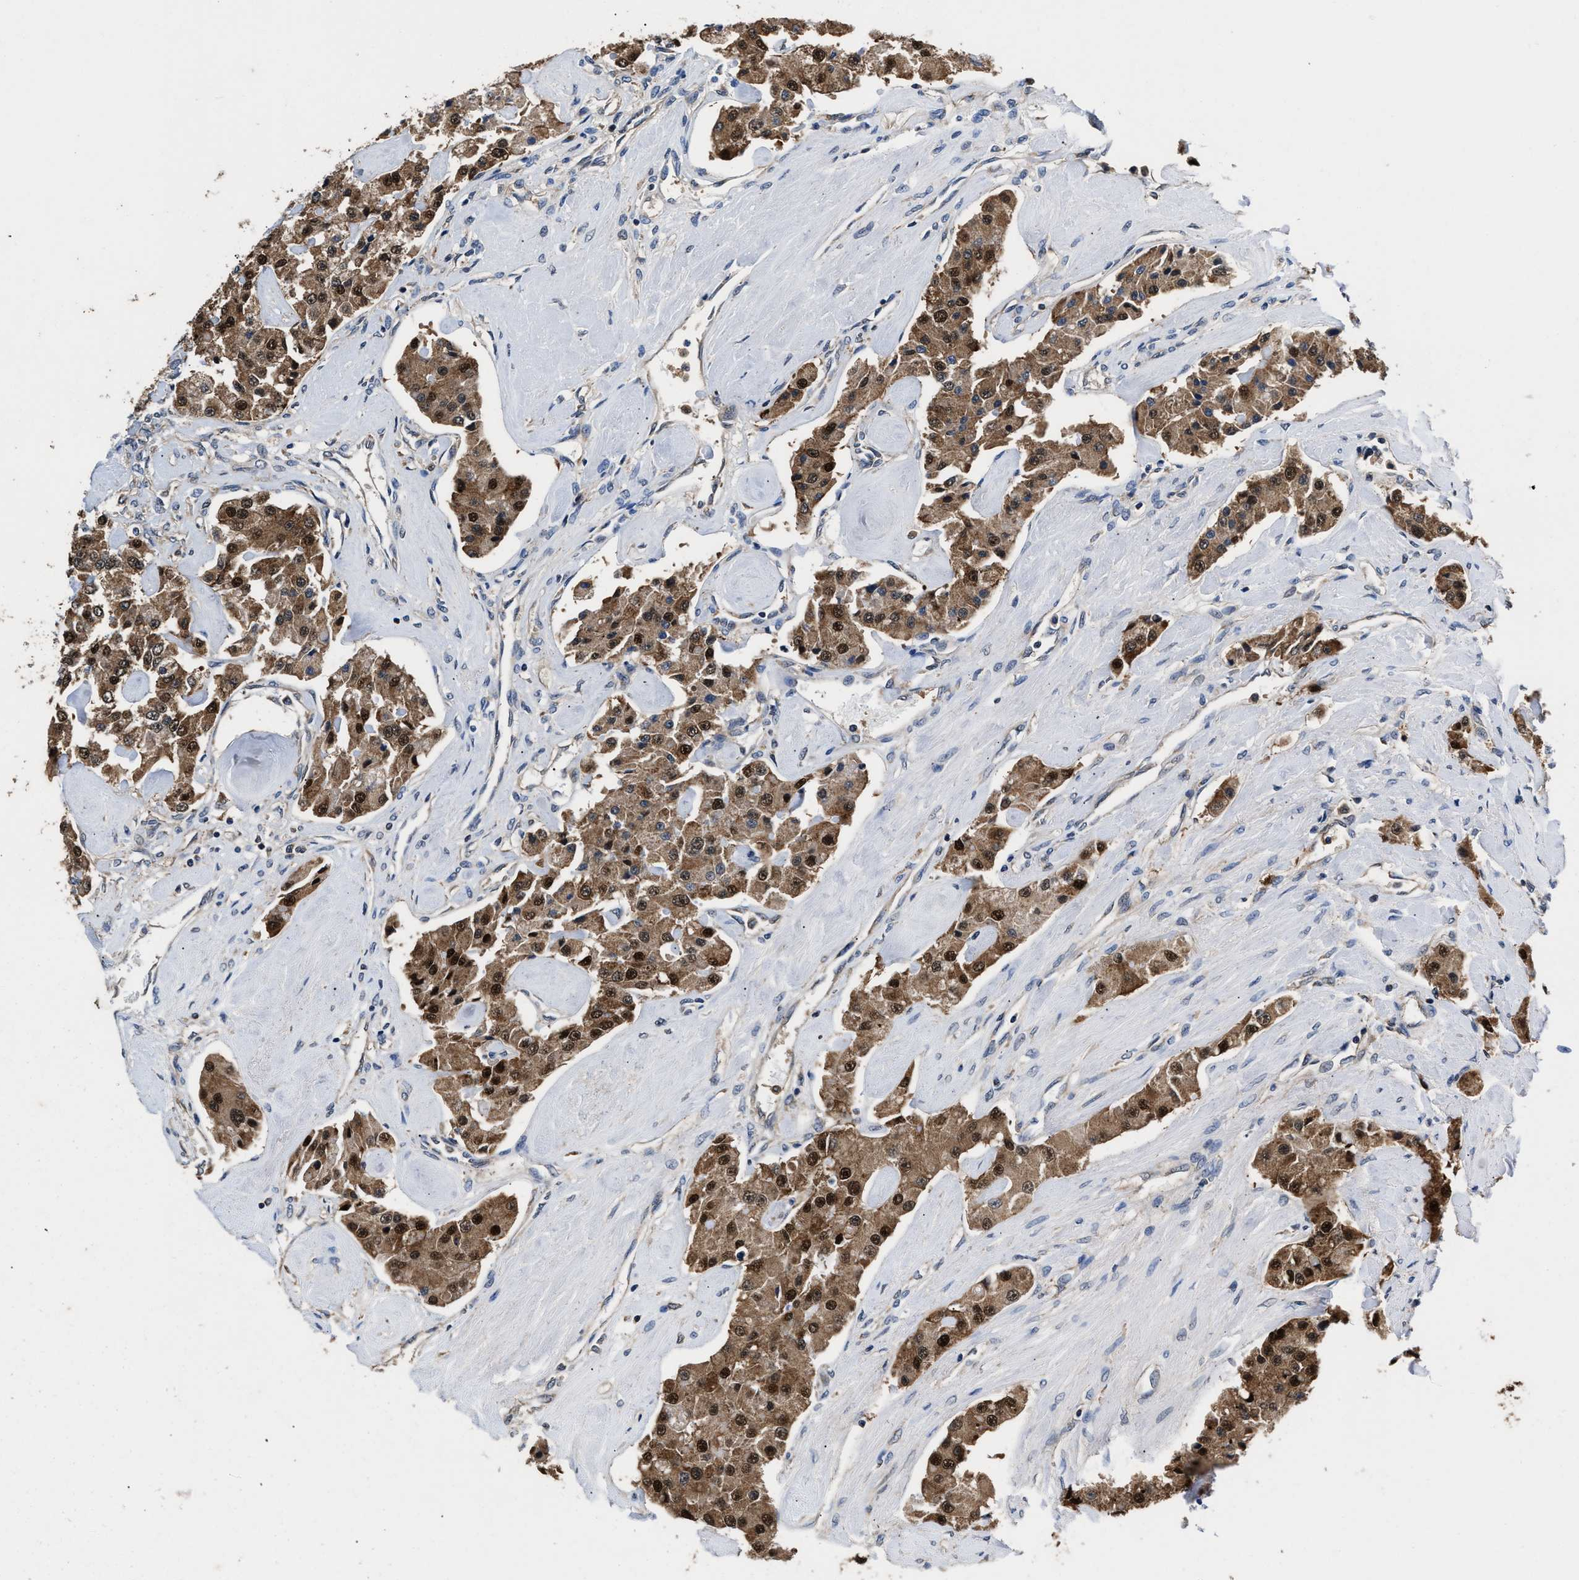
{"staining": {"intensity": "strong", "quantity": ">75%", "location": "cytoplasmic/membranous,nuclear"}, "tissue": "carcinoid", "cell_type": "Tumor cells", "image_type": "cancer", "snomed": [{"axis": "morphology", "description": "Carcinoid, malignant, NOS"}, {"axis": "topography", "description": "Pancreas"}], "caption": "The histopathology image exhibits immunohistochemical staining of carcinoid (malignant). There is strong cytoplasmic/membranous and nuclear expression is appreciated in approximately >75% of tumor cells.", "gene": "ACLY", "patient": {"sex": "male", "age": 41}}